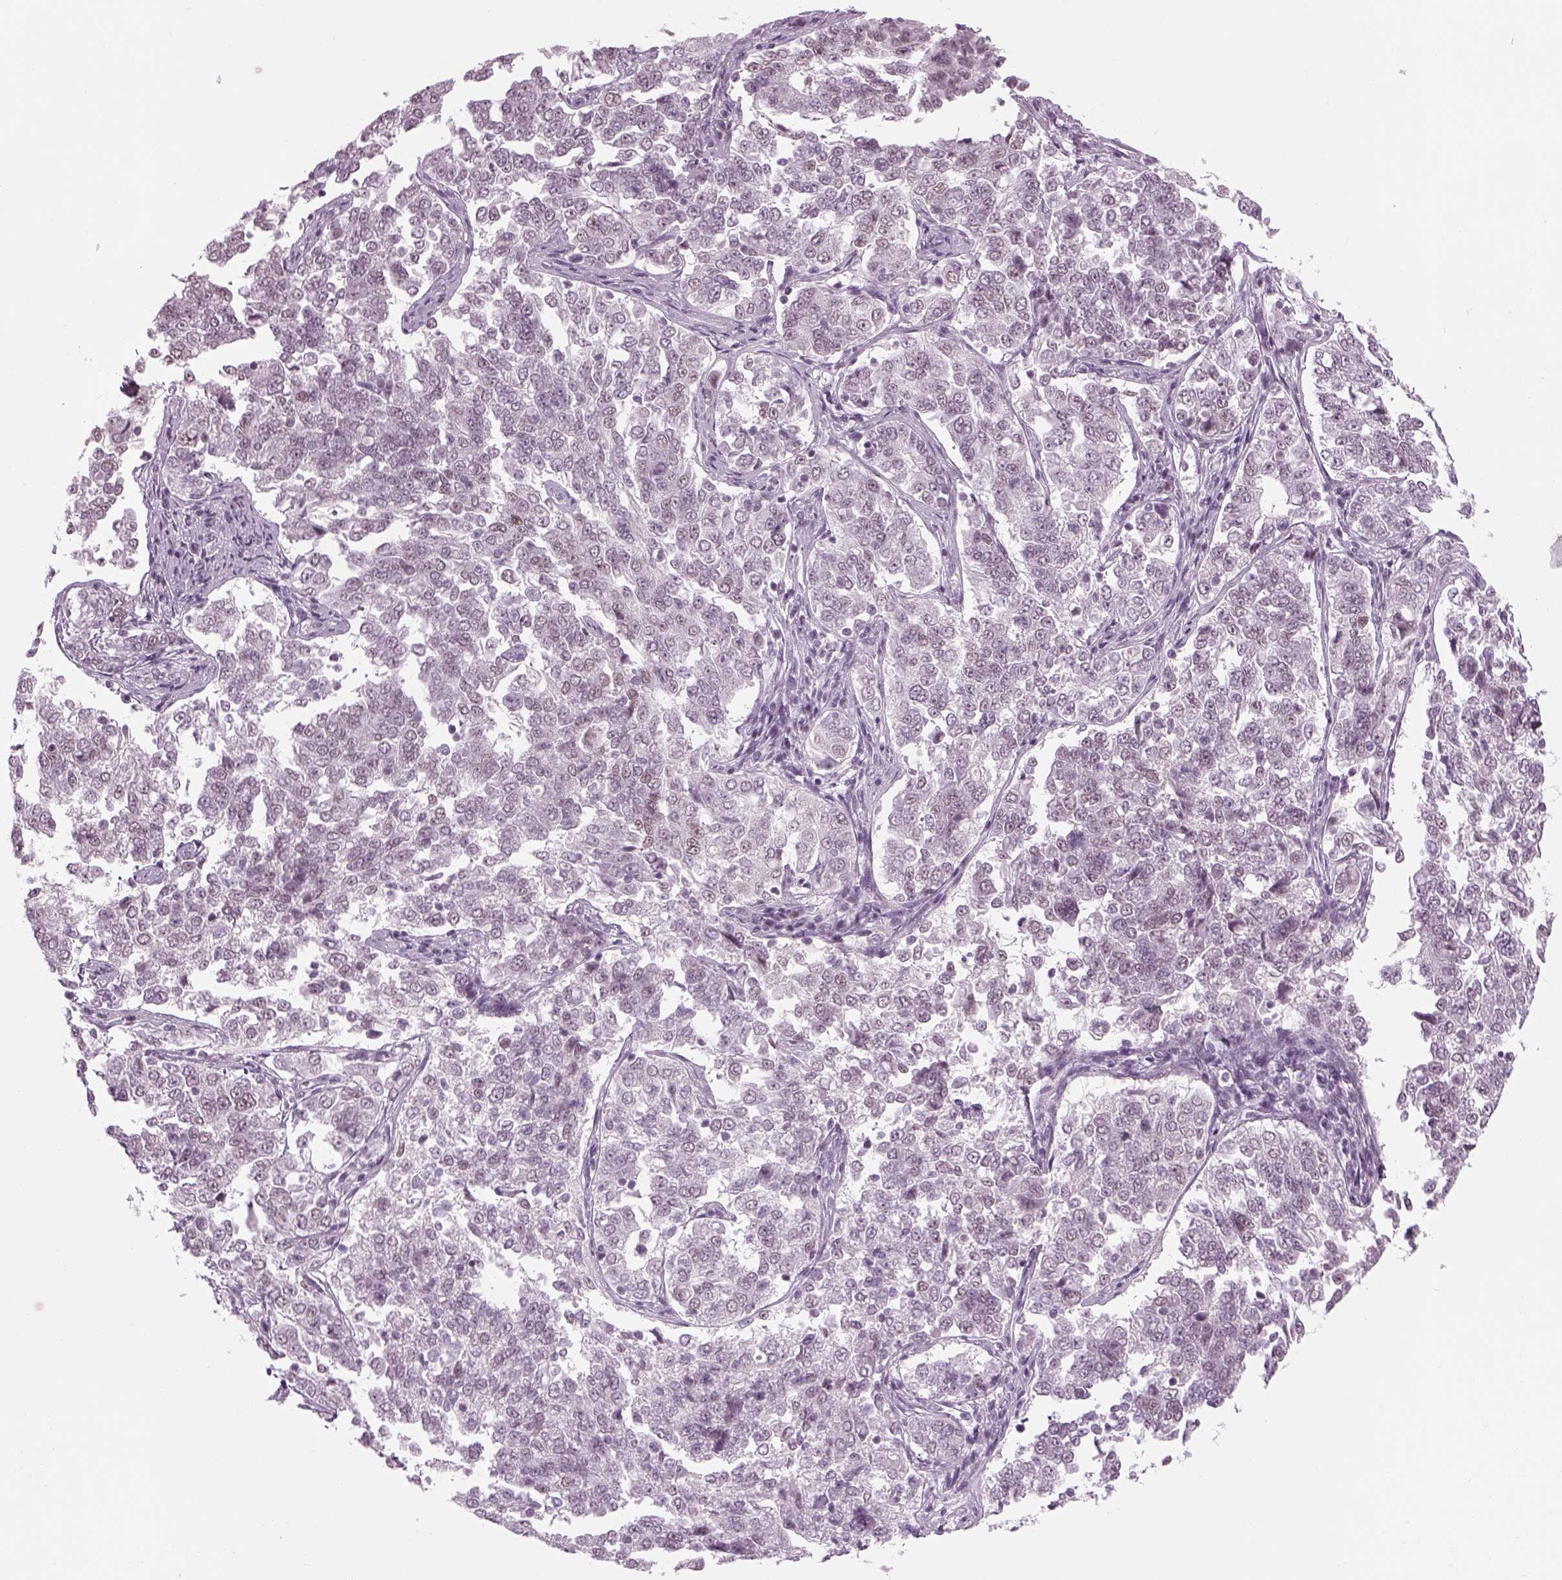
{"staining": {"intensity": "weak", "quantity": "<25%", "location": "nuclear"}, "tissue": "endometrial cancer", "cell_type": "Tumor cells", "image_type": "cancer", "snomed": [{"axis": "morphology", "description": "Adenocarcinoma, NOS"}, {"axis": "topography", "description": "Endometrium"}], "caption": "This micrograph is of adenocarcinoma (endometrial) stained with immunohistochemistry to label a protein in brown with the nuclei are counter-stained blue. There is no positivity in tumor cells.", "gene": "KCNG2", "patient": {"sex": "female", "age": 43}}